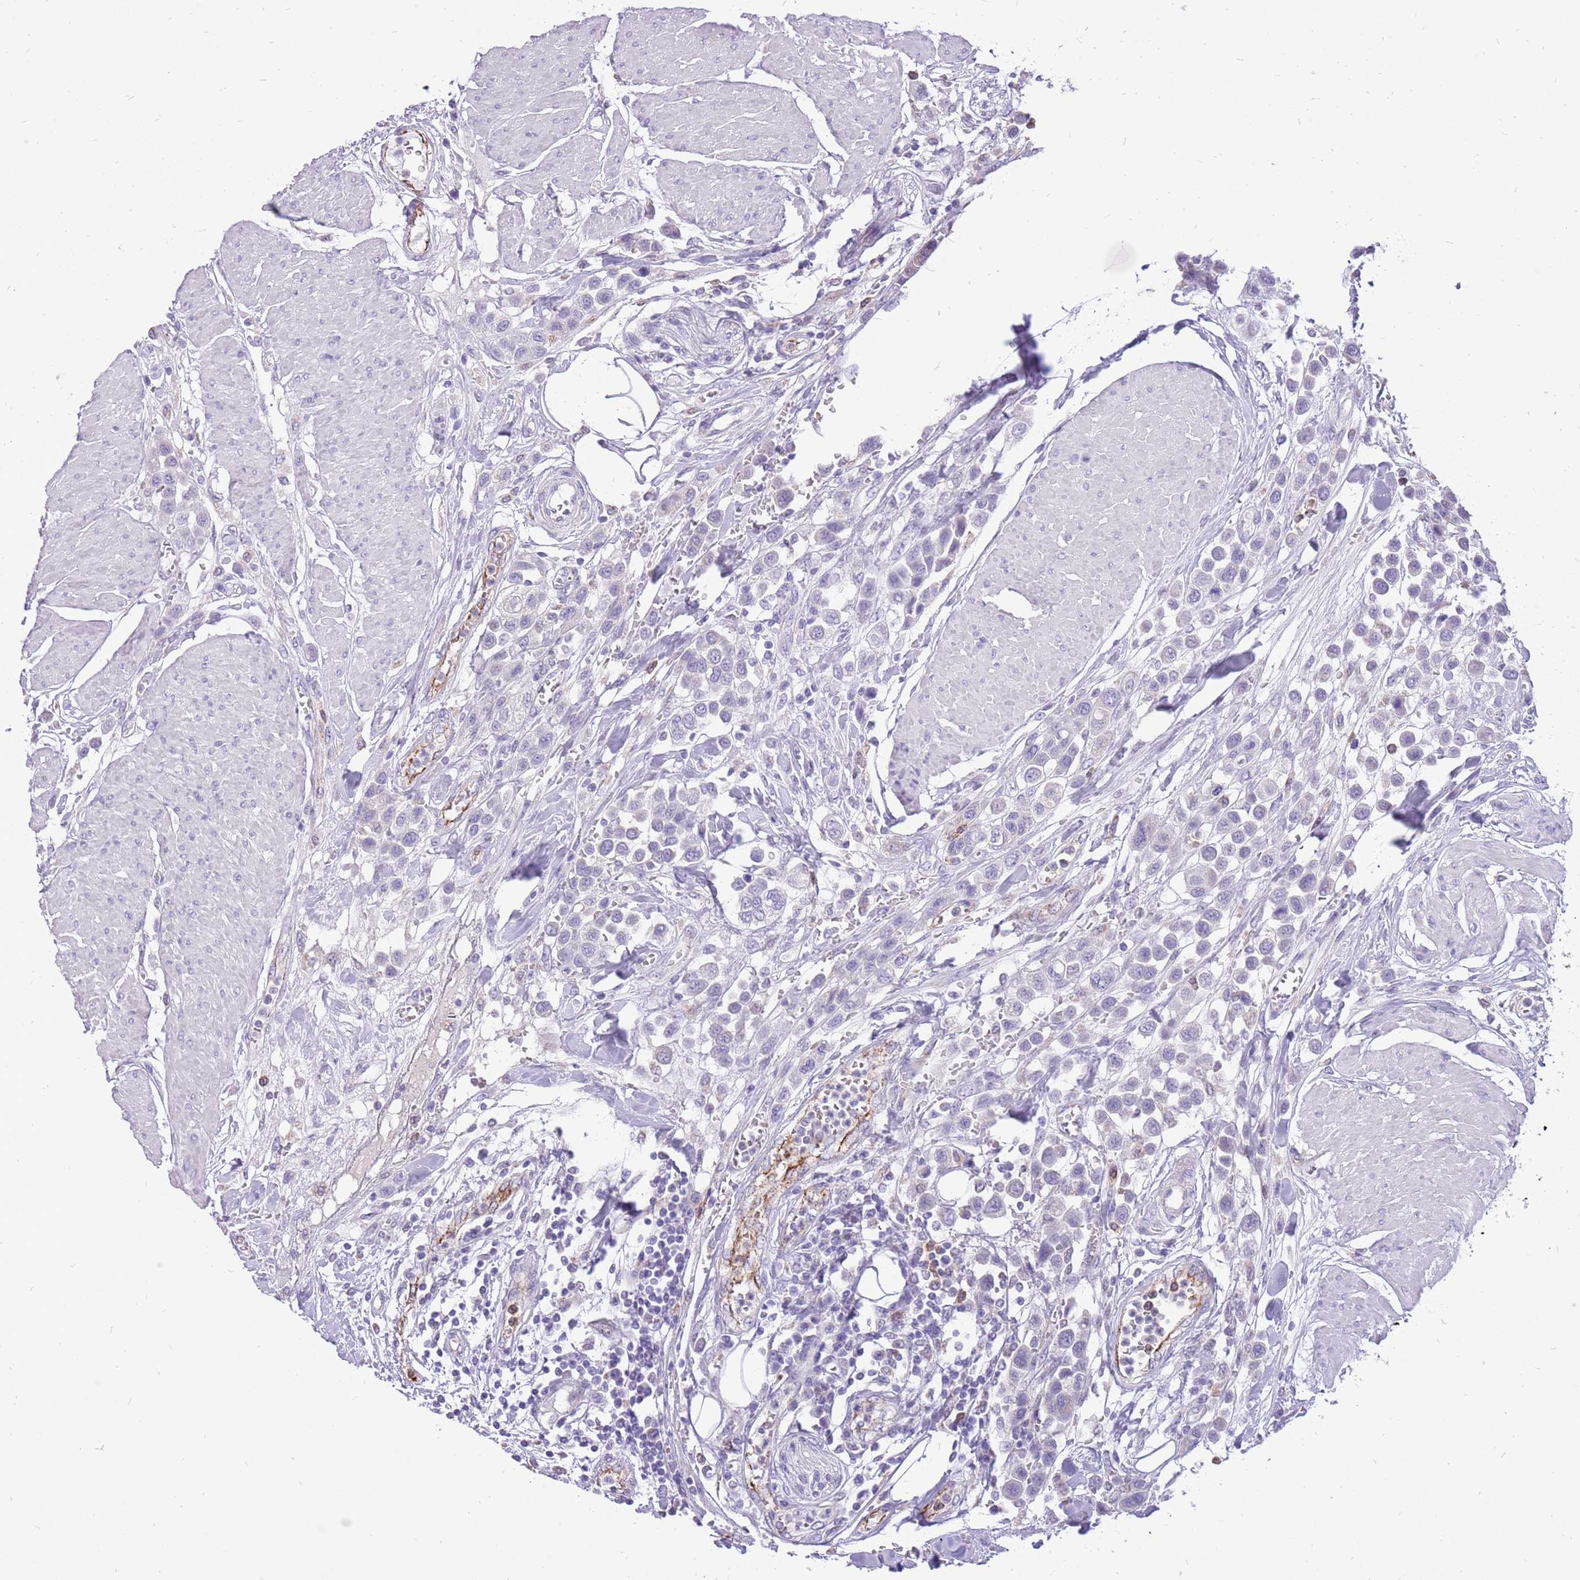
{"staining": {"intensity": "negative", "quantity": "none", "location": "none"}, "tissue": "urothelial cancer", "cell_type": "Tumor cells", "image_type": "cancer", "snomed": [{"axis": "morphology", "description": "Urothelial carcinoma, High grade"}, {"axis": "topography", "description": "Urinary bladder"}], "caption": "Tumor cells show no significant protein staining in urothelial carcinoma (high-grade).", "gene": "PCNX1", "patient": {"sex": "male", "age": 50}}